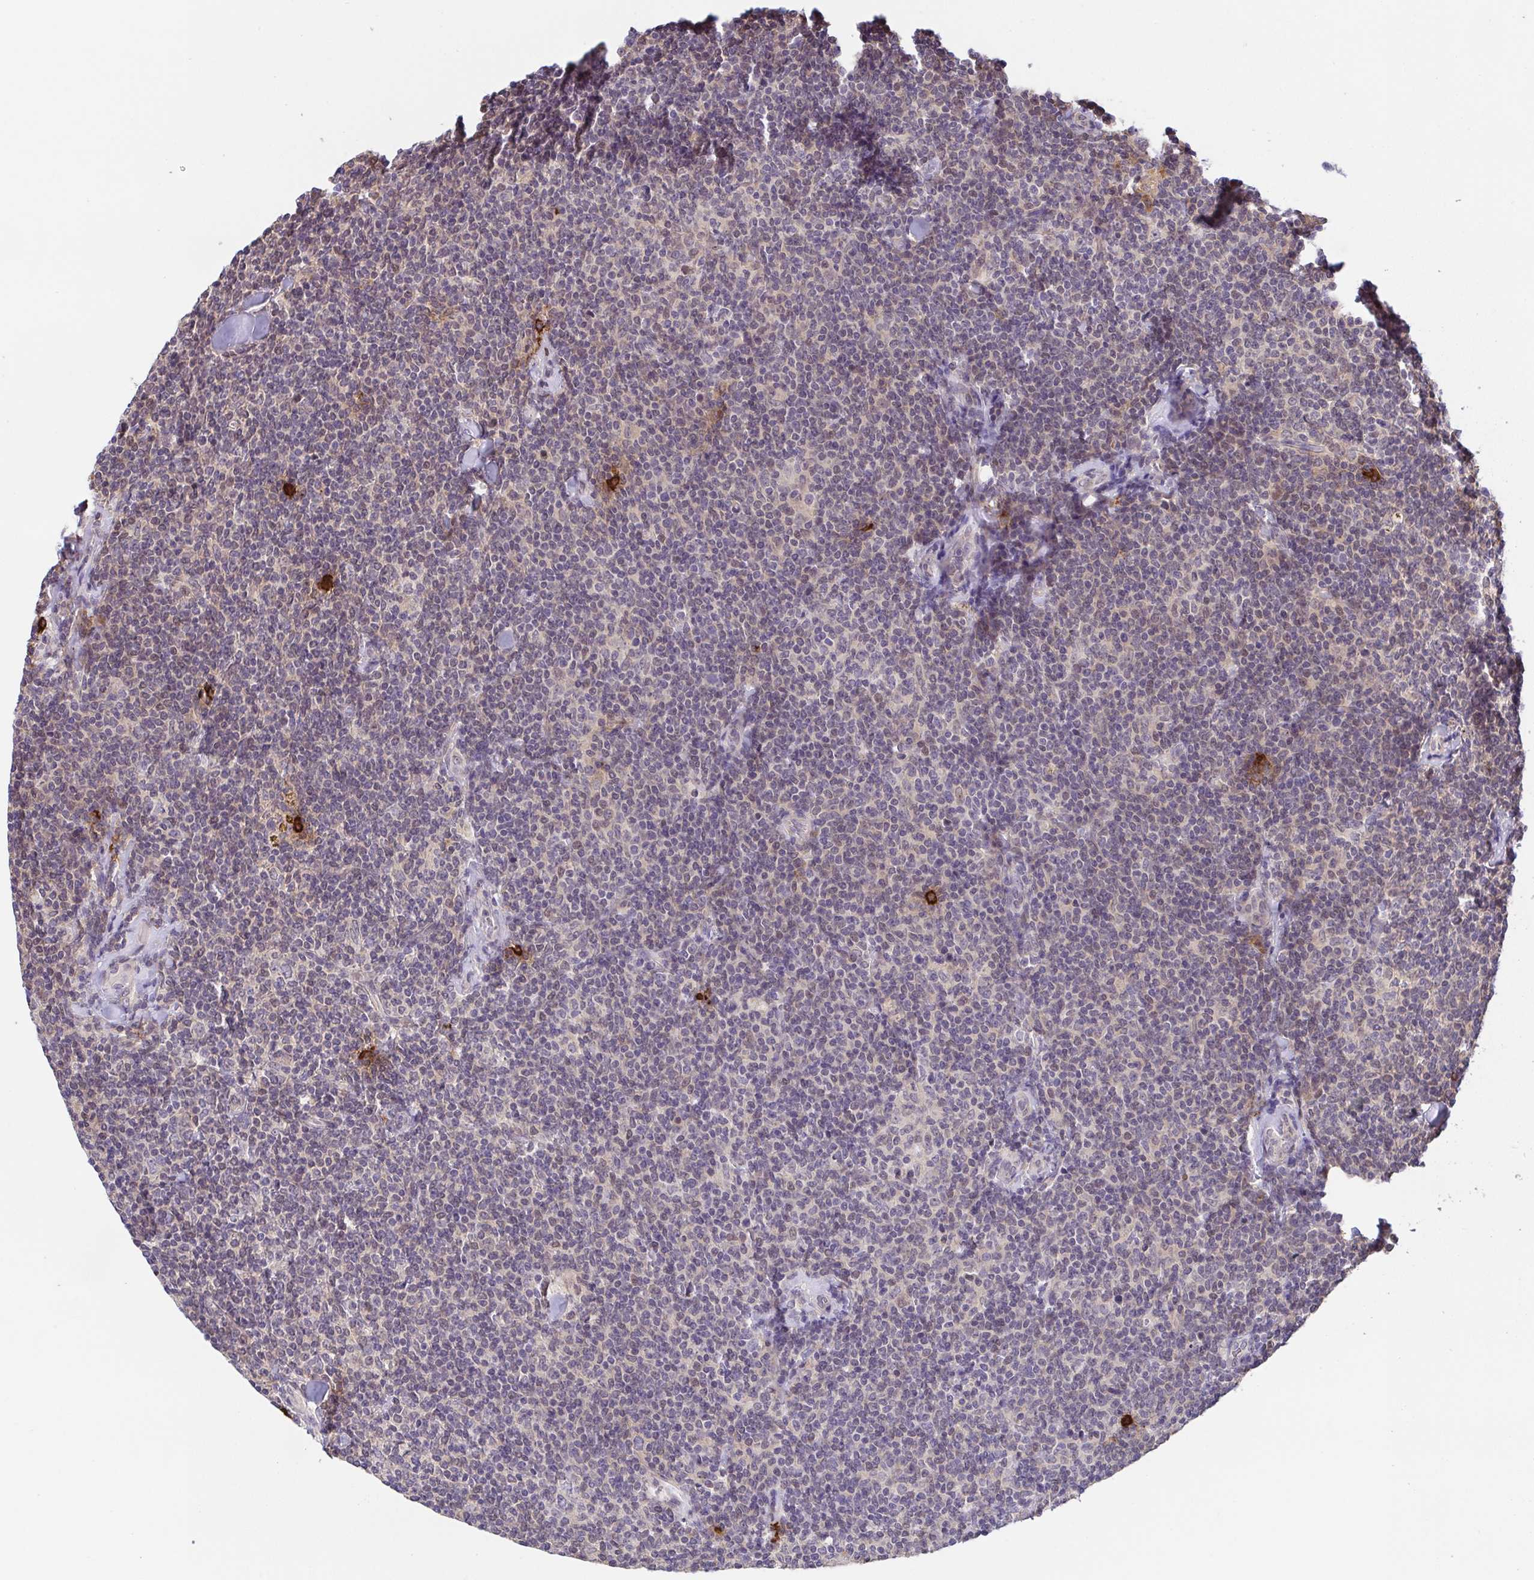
{"staining": {"intensity": "negative", "quantity": "none", "location": "none"}, "tissue": "lymphoma", "cell_type": "Tumor cells", "image_type": "cancer", "snomed": [{"axis": "morphology", "description": "Malignant lymphoma, non-Hodgkin's type, Low grade"}, {"axis": "topography", "description": "Lymph node"}], "caption": "IHC of lymphoma exhibits no positivity in tumor cells.", "gene": "PREPL", "patient": {"sex": "female", "age": 56}}